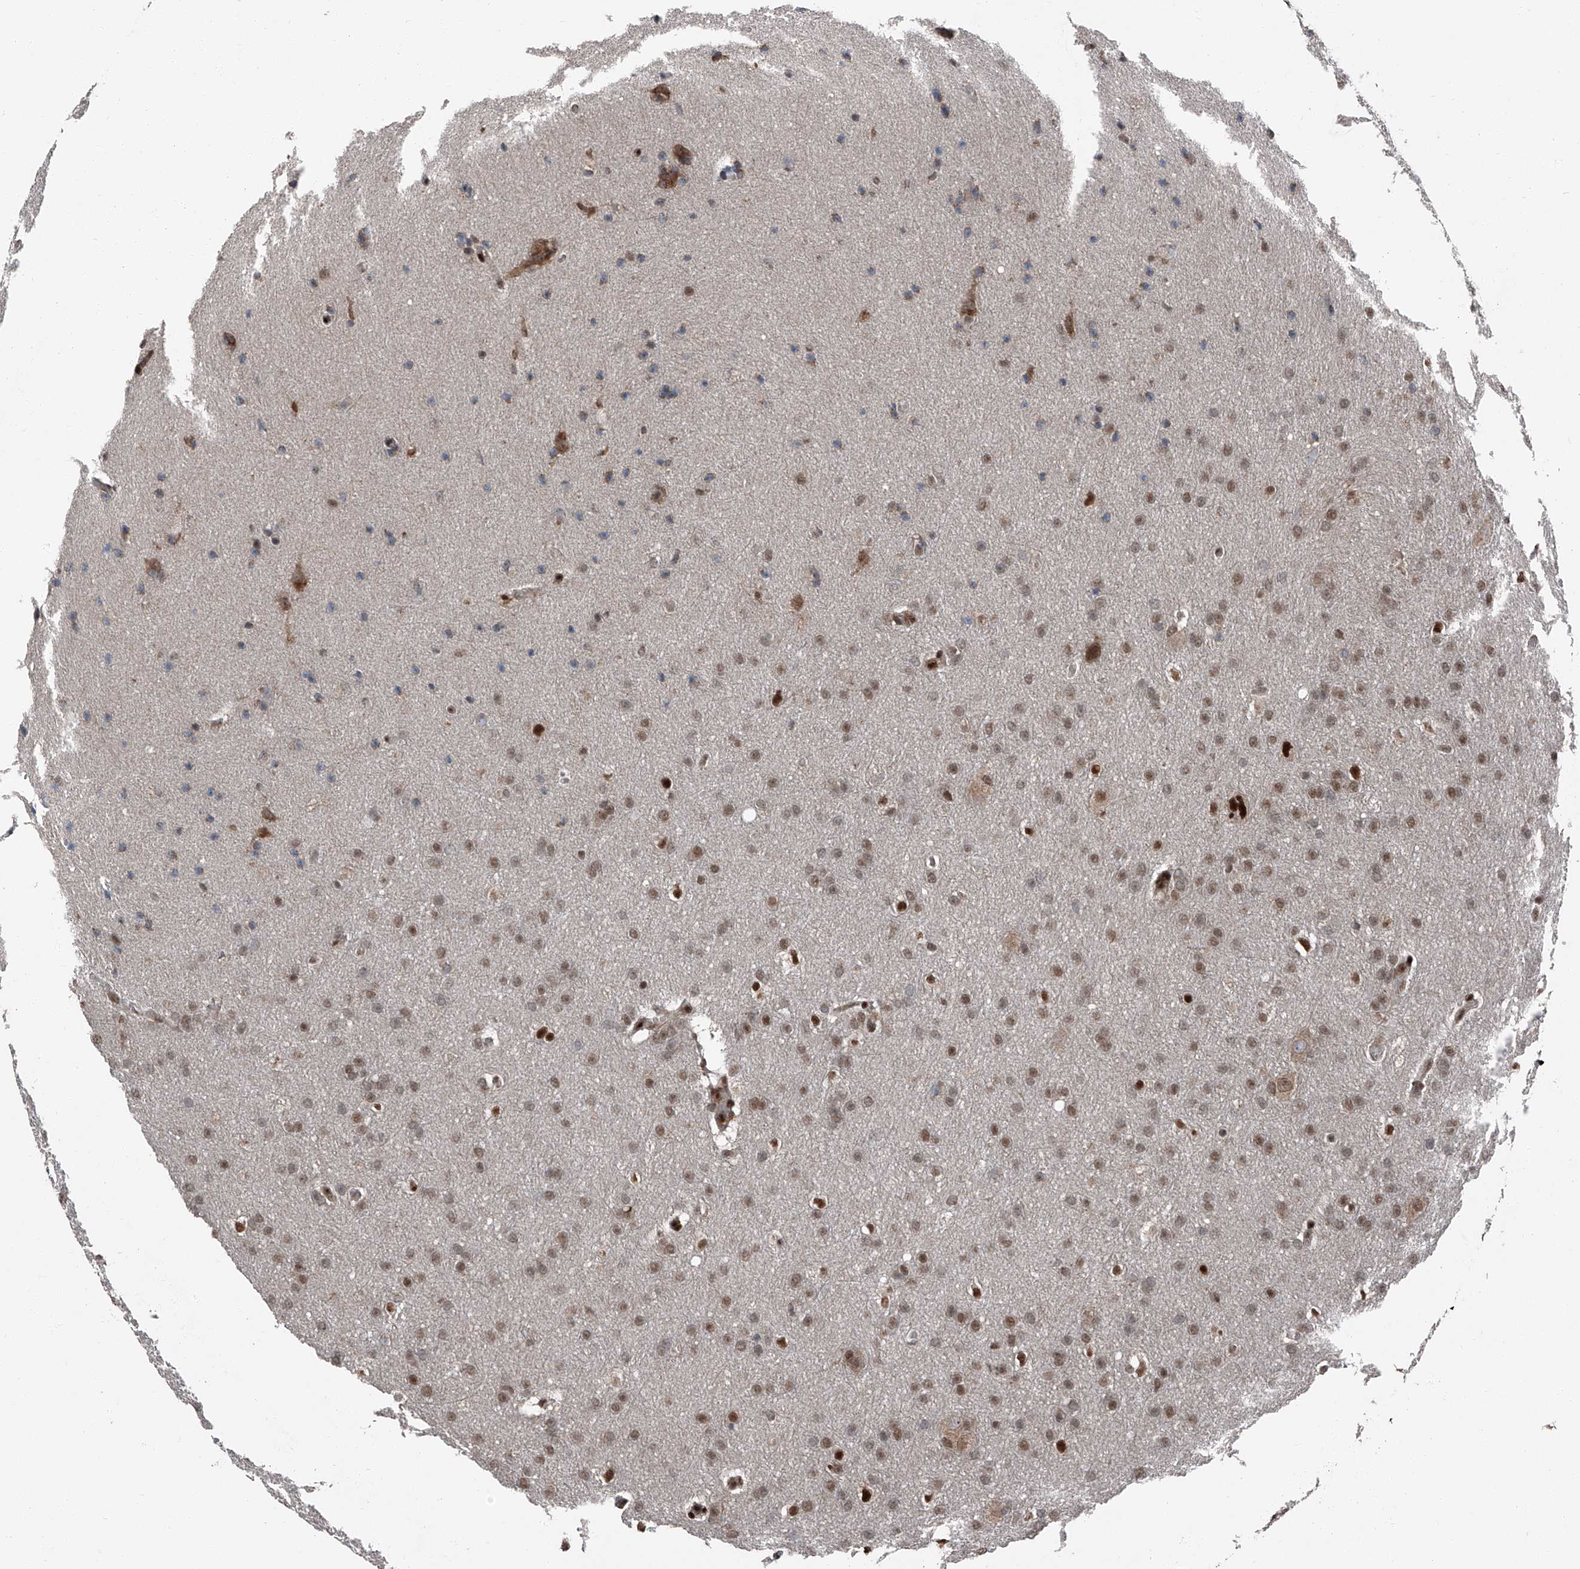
{"staining": {"intensity": "moderate", "quantity": ">75%", "location": "nuclear"}, "tissue": "glioma", "cell_type": "Tumor cells", "image_type": "cancer", "snomed": [{"axis": "morphology", "description": "Glioma, malignant, Low grade"}, {"axis": "topography", "description": "Brain"}], "caption": "Immunohistochemistry staining of malignant glioma (low-grade), which shows medium levels of moderate nuclear expression in approximately >75% of tumor cells indicating moderate nuclear protein expression. The staining was performed using DAB (brown) for protein detection and nuclei were counterstained in hematoxylin (blue).", "gene": "FKBP5", "patient": {"sex": "female", "age": 37}}